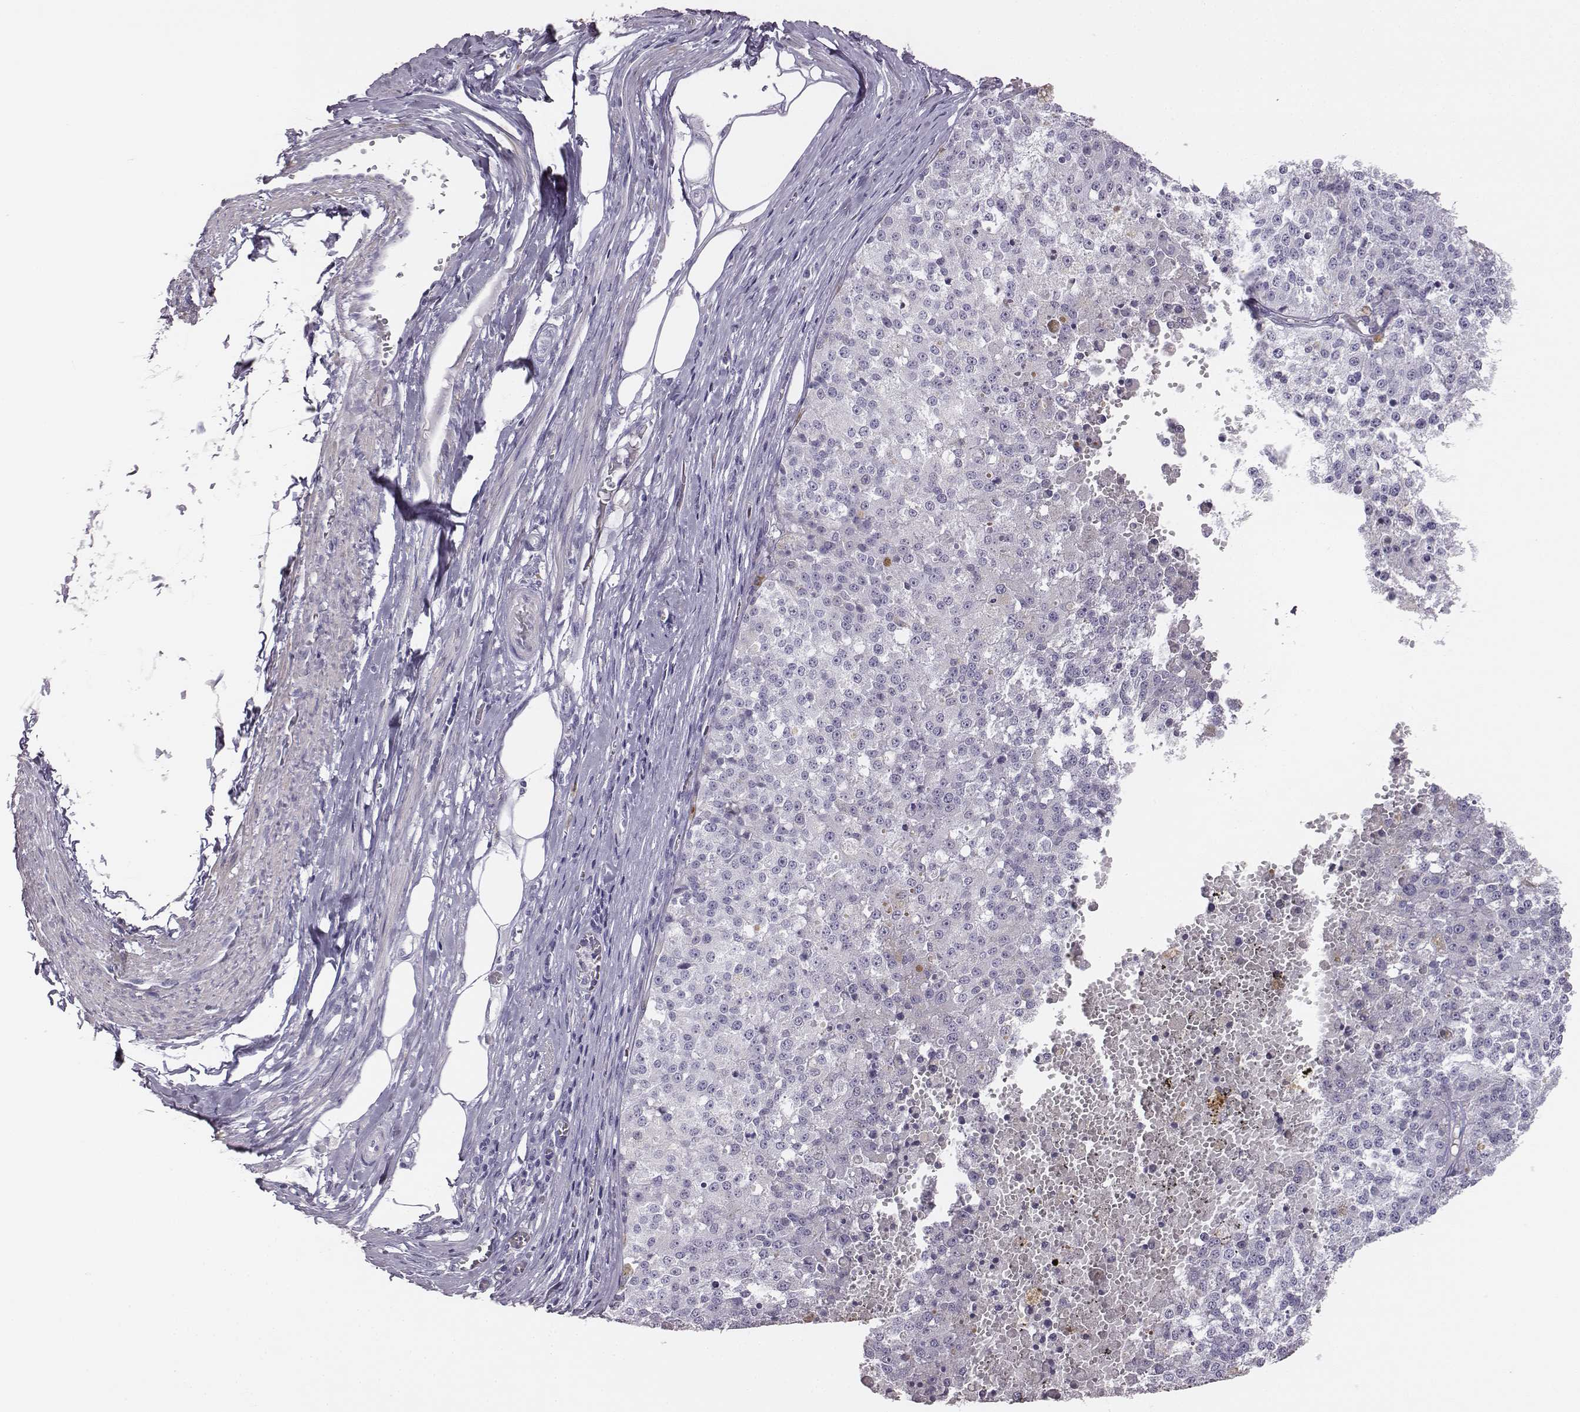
{"staining": {"intensity": "negative", "quantity": "none", "location": "none"}, "tissue": "melanoma", "cell_type": "Tumor cells", "image_type": "cancer", "snomed": [{"axis": "morphology", "description": "Malignant melanoma, Metastatic site"}, {"axis": "topography", "description": "Lymph node"}], "caption": "This is a micrograph of IHC staining of melanoma, which shows no positivity in tumor cells. Nuclei are stained in blue.", "gene": "ADAM7", "patient": {"sex": "female", "age": 64}}